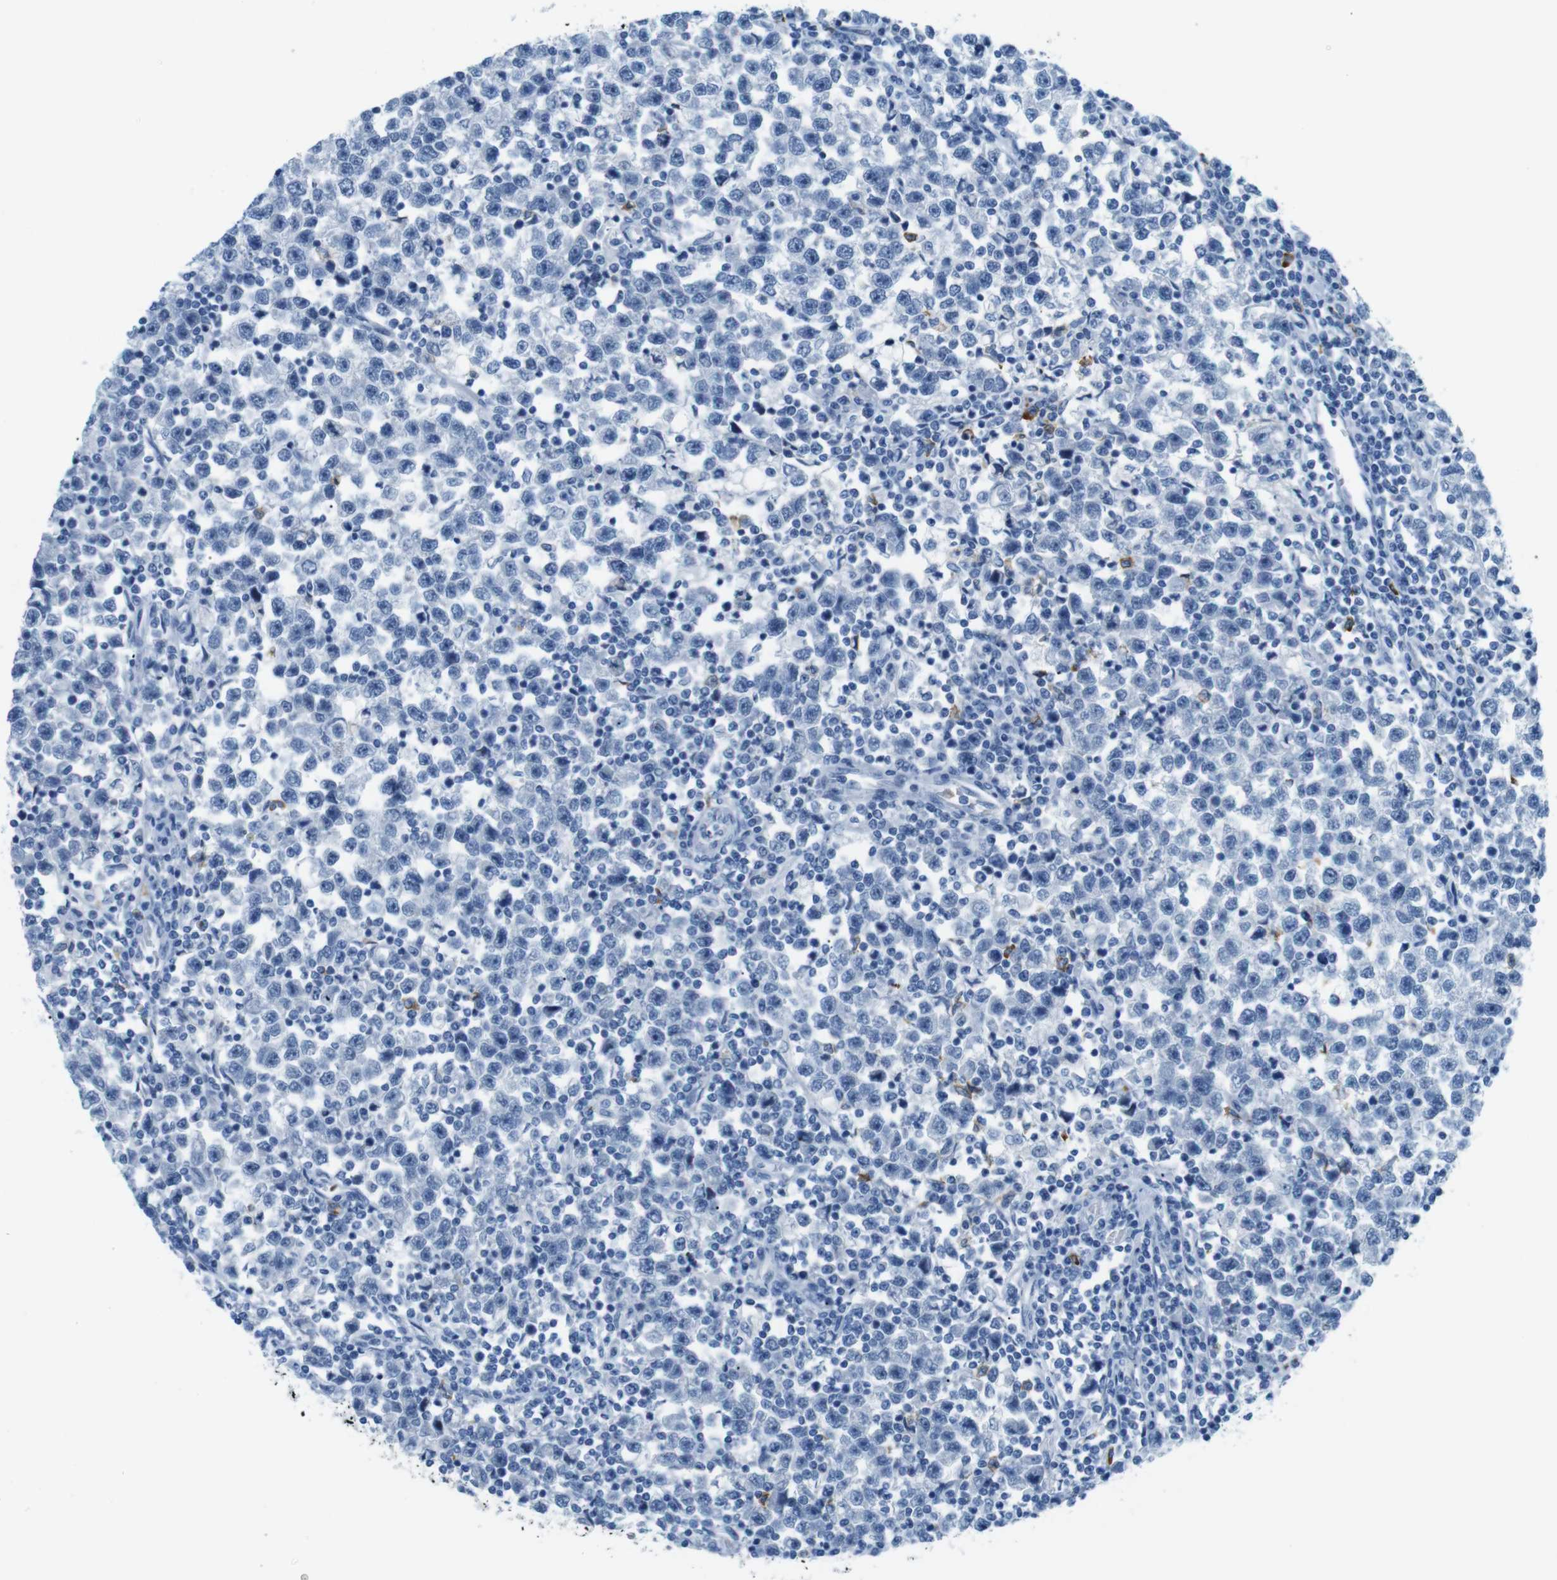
{"staining": {"intensity": "negative", "quantity": "none", "location": "none"}, "tissue": "testis cancer", "cell_type": "Tumor cells", "image_type": "cancer", "snomed": [{"axis": "morphology", "description": "Seminoma, NOS"}, {"axis": "topography", "description": "Testis"}], "caption": "Immunohistochemistry image of neoplastic tissue: human testis seminoma stained with DAB (3,3'-diaminobenzidine) demonstrates no significant protein staining in tumor cells.", "gene": "MCEMP1", "patient": {"sex": "male", "age": 43}}